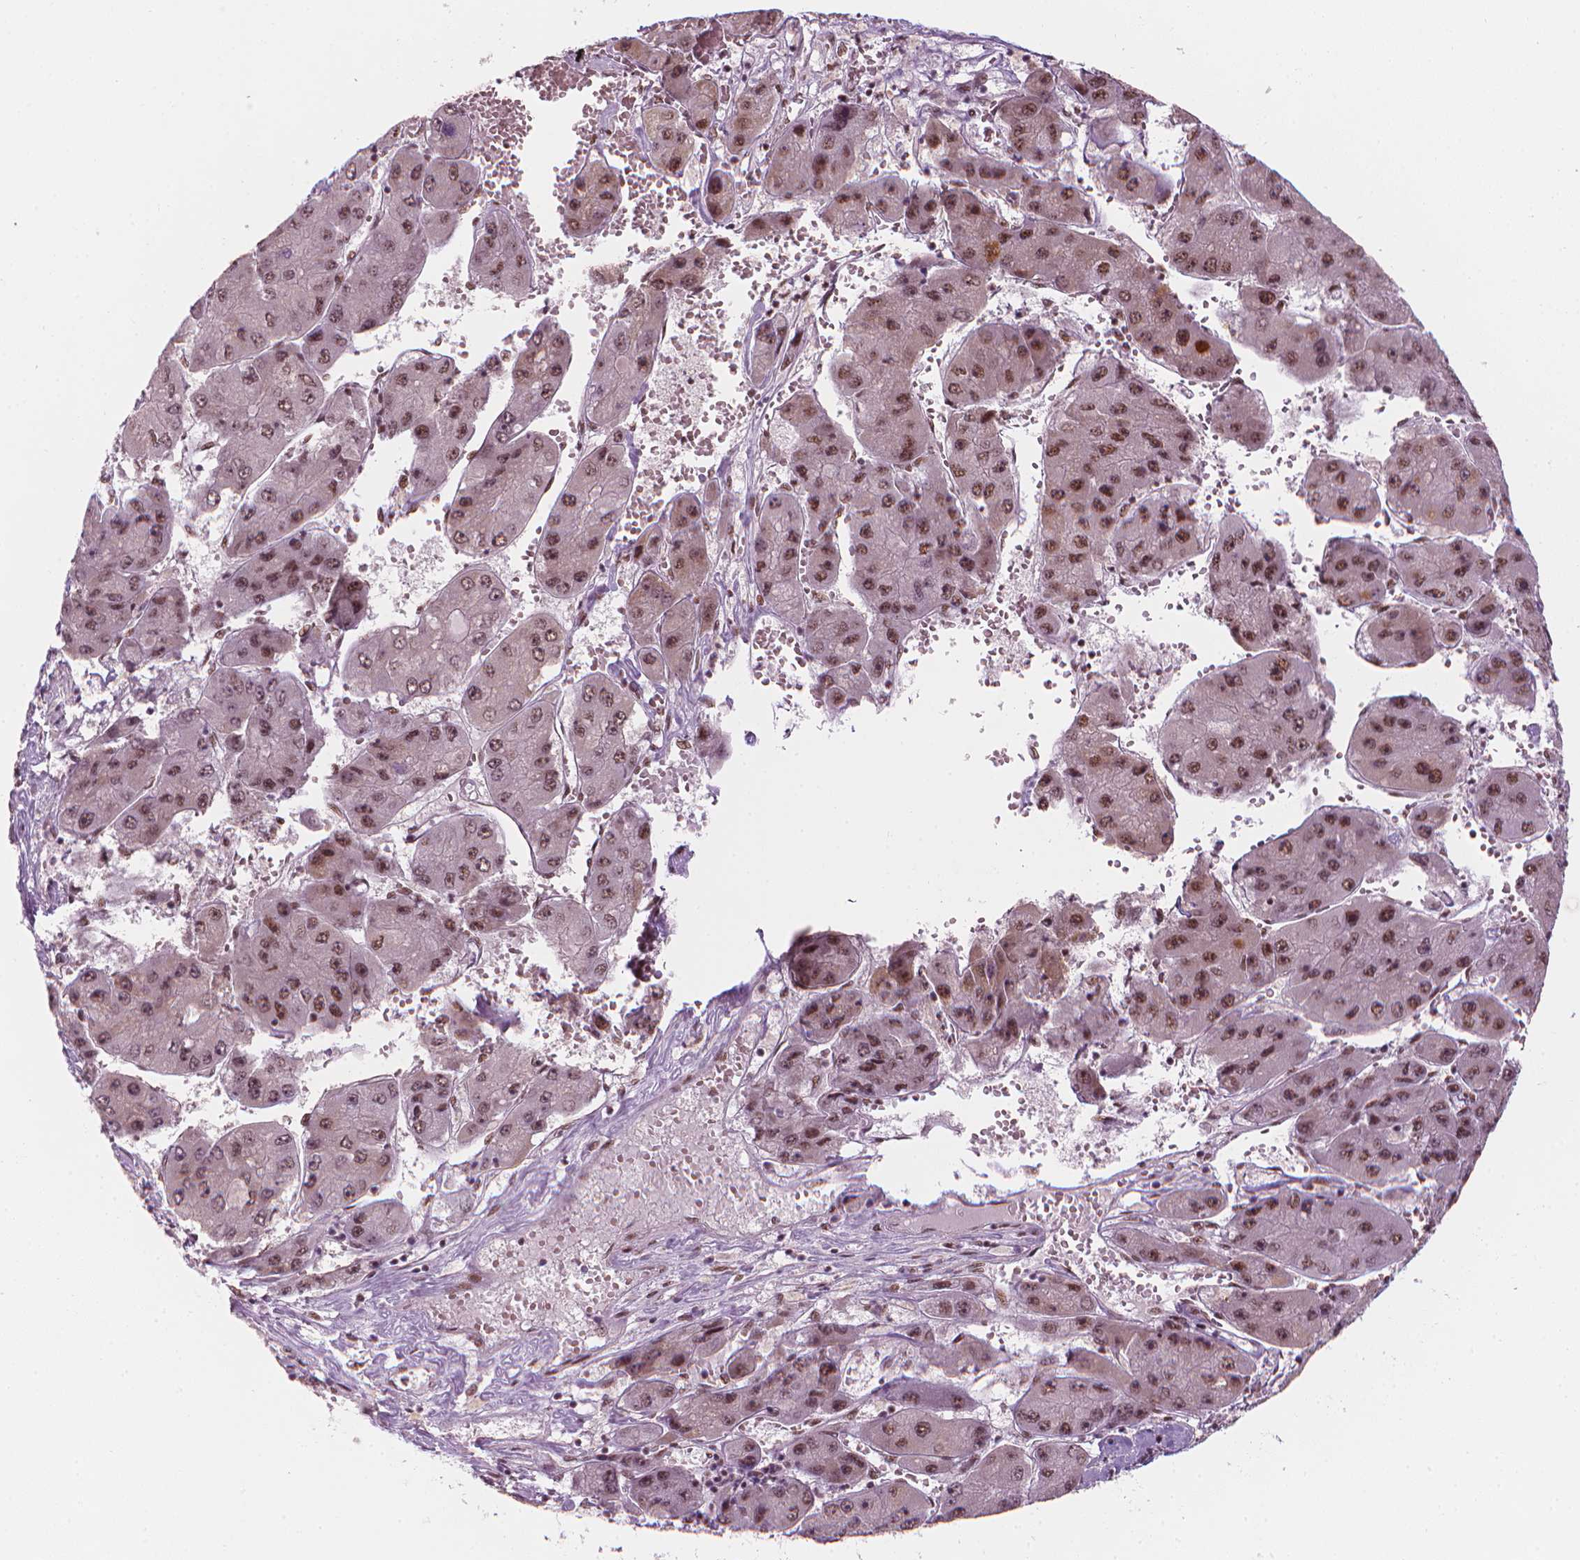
{"staining": {"intensity": "moderate", "quantity": ">75%", "location": "nuclear"}, "tissue": "liver cancer", "cell_type": "Tumor cells", "image_type": "cancer", "snomed": [{"axis": "morphology", "description": "Carcinoma, Hepatocellular, NOS"}, {"axis": "topography", "description": "Liver"}], "caption": "This is a photomicrograph of immunohistochemistry staining of liver hepatocellular carcinoma, which shows moderate expression in the nuclear of tumor cells.", "gene": "ELF2", "patient": {"sex": "female", "age": 61}}